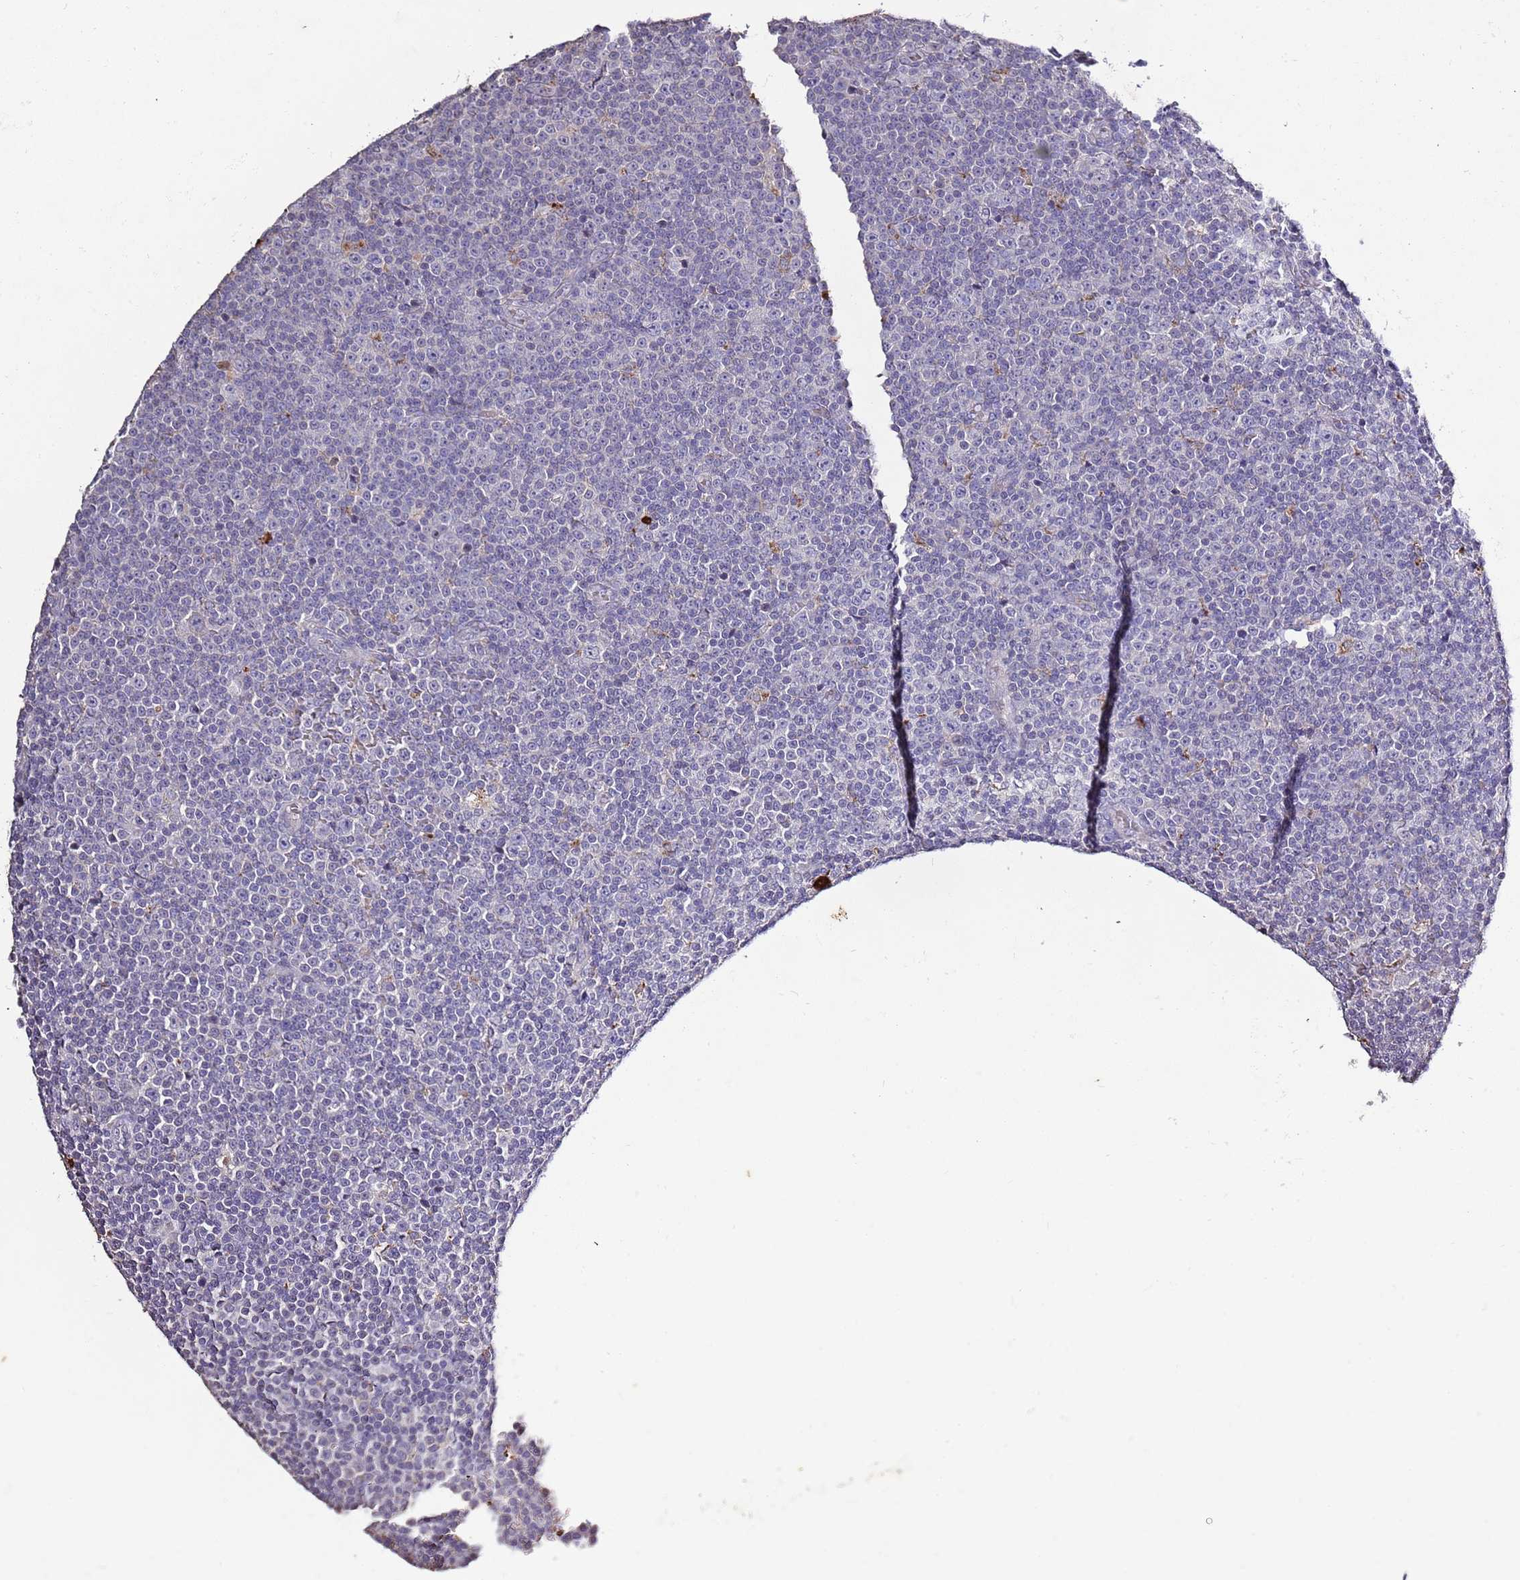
{"staining": {"intensity": "negative", "quantity": "none", "location": "none"}, "tissue": "lymphoma", "cell_type": "Tumor cells", "image_type": "cancer", "snomed": [{"axis": "morphology", "description": "Malignant lymphoma, non-Hodgkin's type, Low grade"}, {"axis": "topography", "description": "Lymph node"}], "caption": "The photomicrograph demonstrates no significant positivity in tumor cells of lymphoma.", "gene": "P2RY13", "patient": {"sex": "female", "age": 67}}